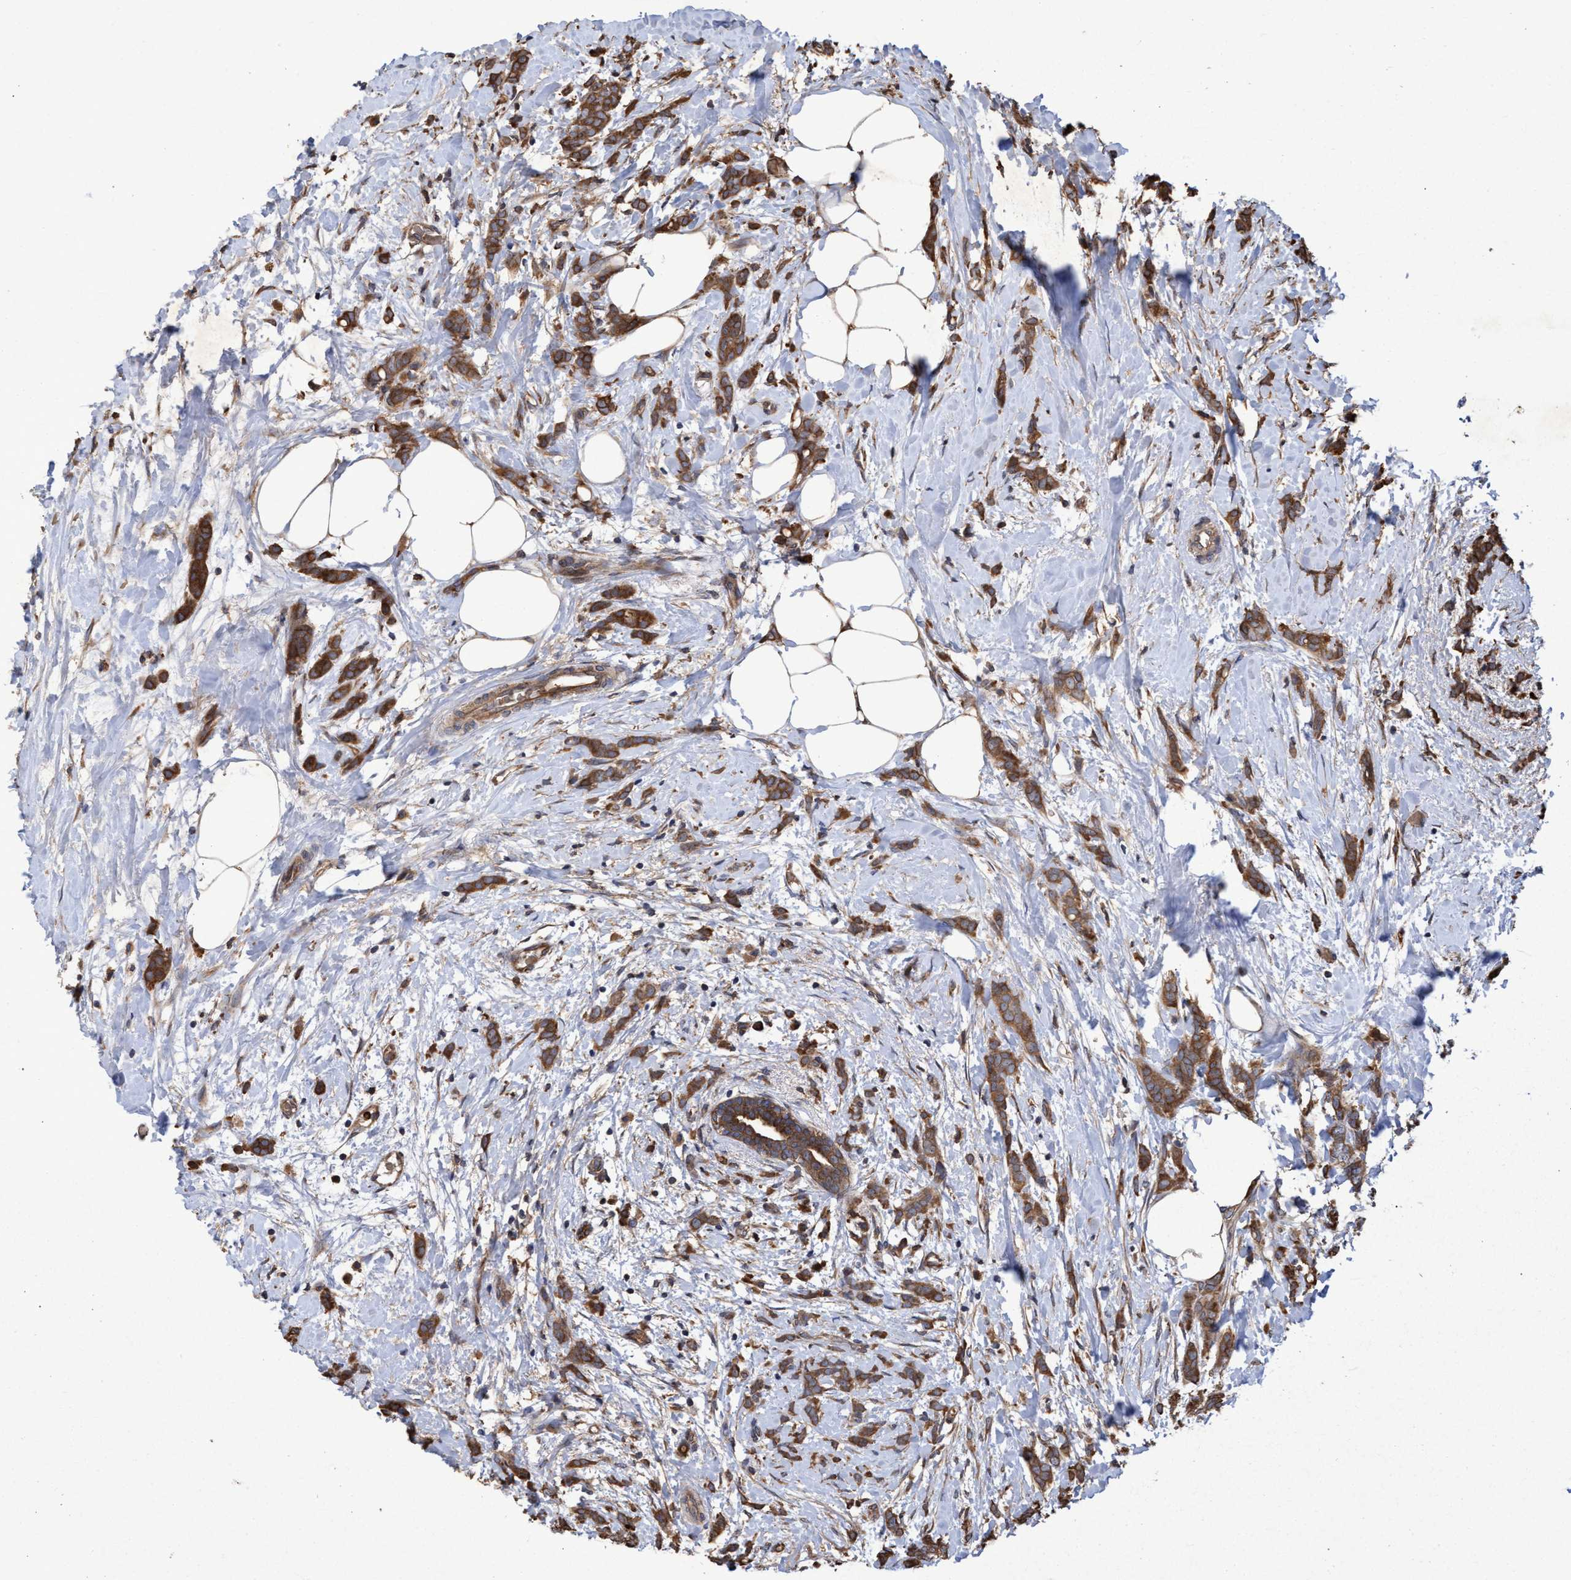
{"staining": {"intensity": "moderate", "quantity": ">75%", "location": "cytoplasmic/membranous"}, "tissue": "breast cancer", "cell_type": "Tumor cells", "image_type": "cancer", "snomed": [{"axis": "morphology", "description": "Lobular carcinoma, in situ"}, {"axis": "morphology", "description": "Lobular carcinoma"}, {"axis": "topography", "description": "Breast"}], "caption": "Immunohistochemistry (IHC) of human breast lobular carcinoma in situ reveals medium levels of moderate cytoplasmic/membranous positivity in approximately >75% of tumor cells. (DAB (3,3'-diaminobenzidine) IHC, brown staining for protein, blue staining for nuclei).", "gene": "CHMP6", "patient": {"sex": "female", "age": 41}}